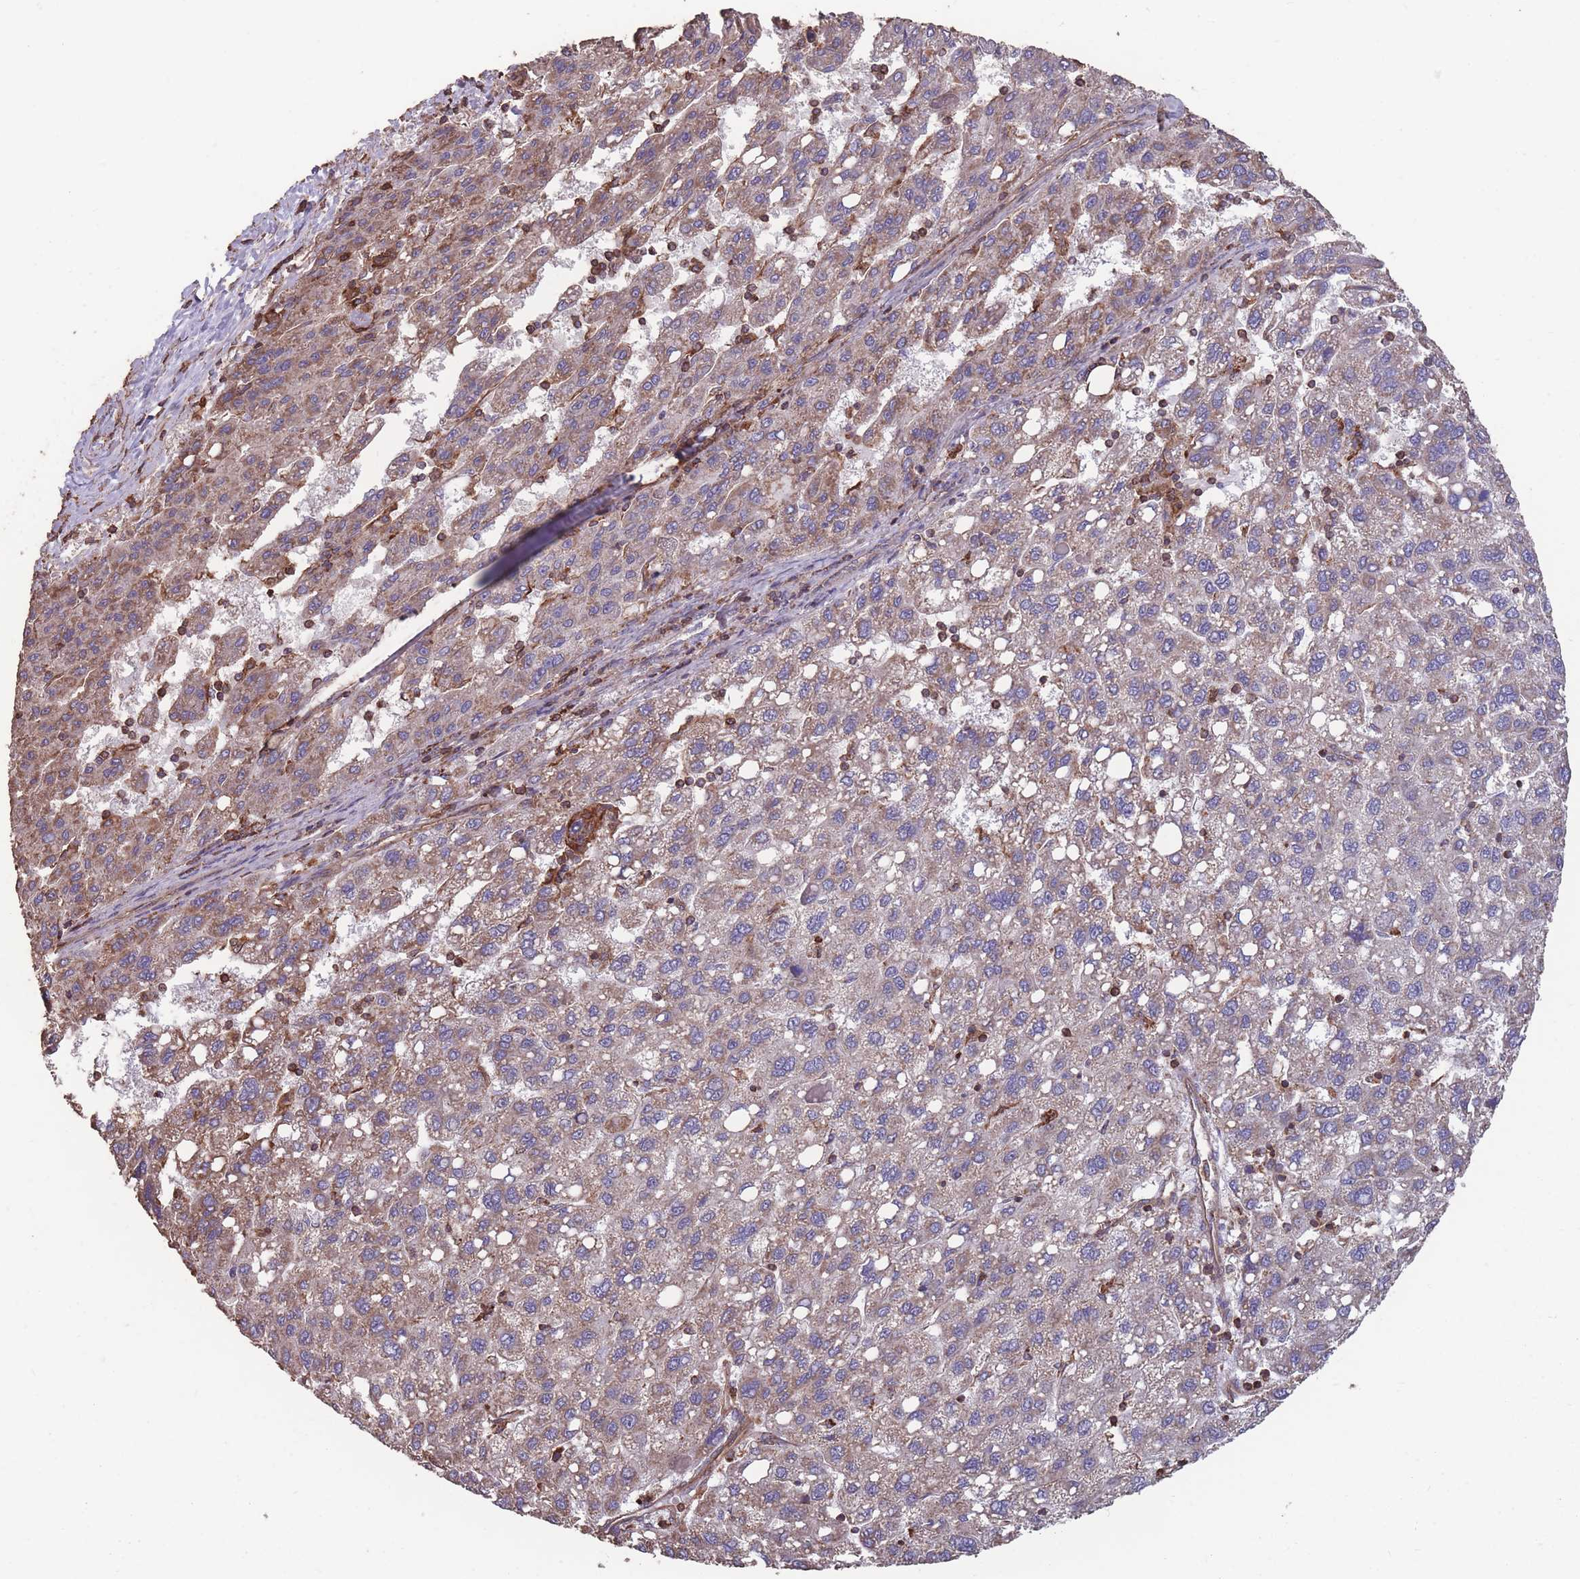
{"staining": {"intensity": "weak", "quantity": "<25%", "location": "cytoplasmic/membranous"}, "tissue": "liver cancer", "cell_type": "Tumor cells", "image_type": "cancer", "snomed": [{"axis": "morphology", "description": "Carcinoma, Hepatocellular, NOS"}, {"axis": "topography", "description": "Liver"}], "caption": "A histopathology image of human liver cancer (hepatocellular carcinoma) is negative for staining in tumor cells. The staining was performed using DAB to visualize the protein expression in brown, while the nuclei were stained in blue with hematoxylin (Magnification: 20x).", "gene": "NUDT21", "patient": {"sex": "female", "age": 82}}